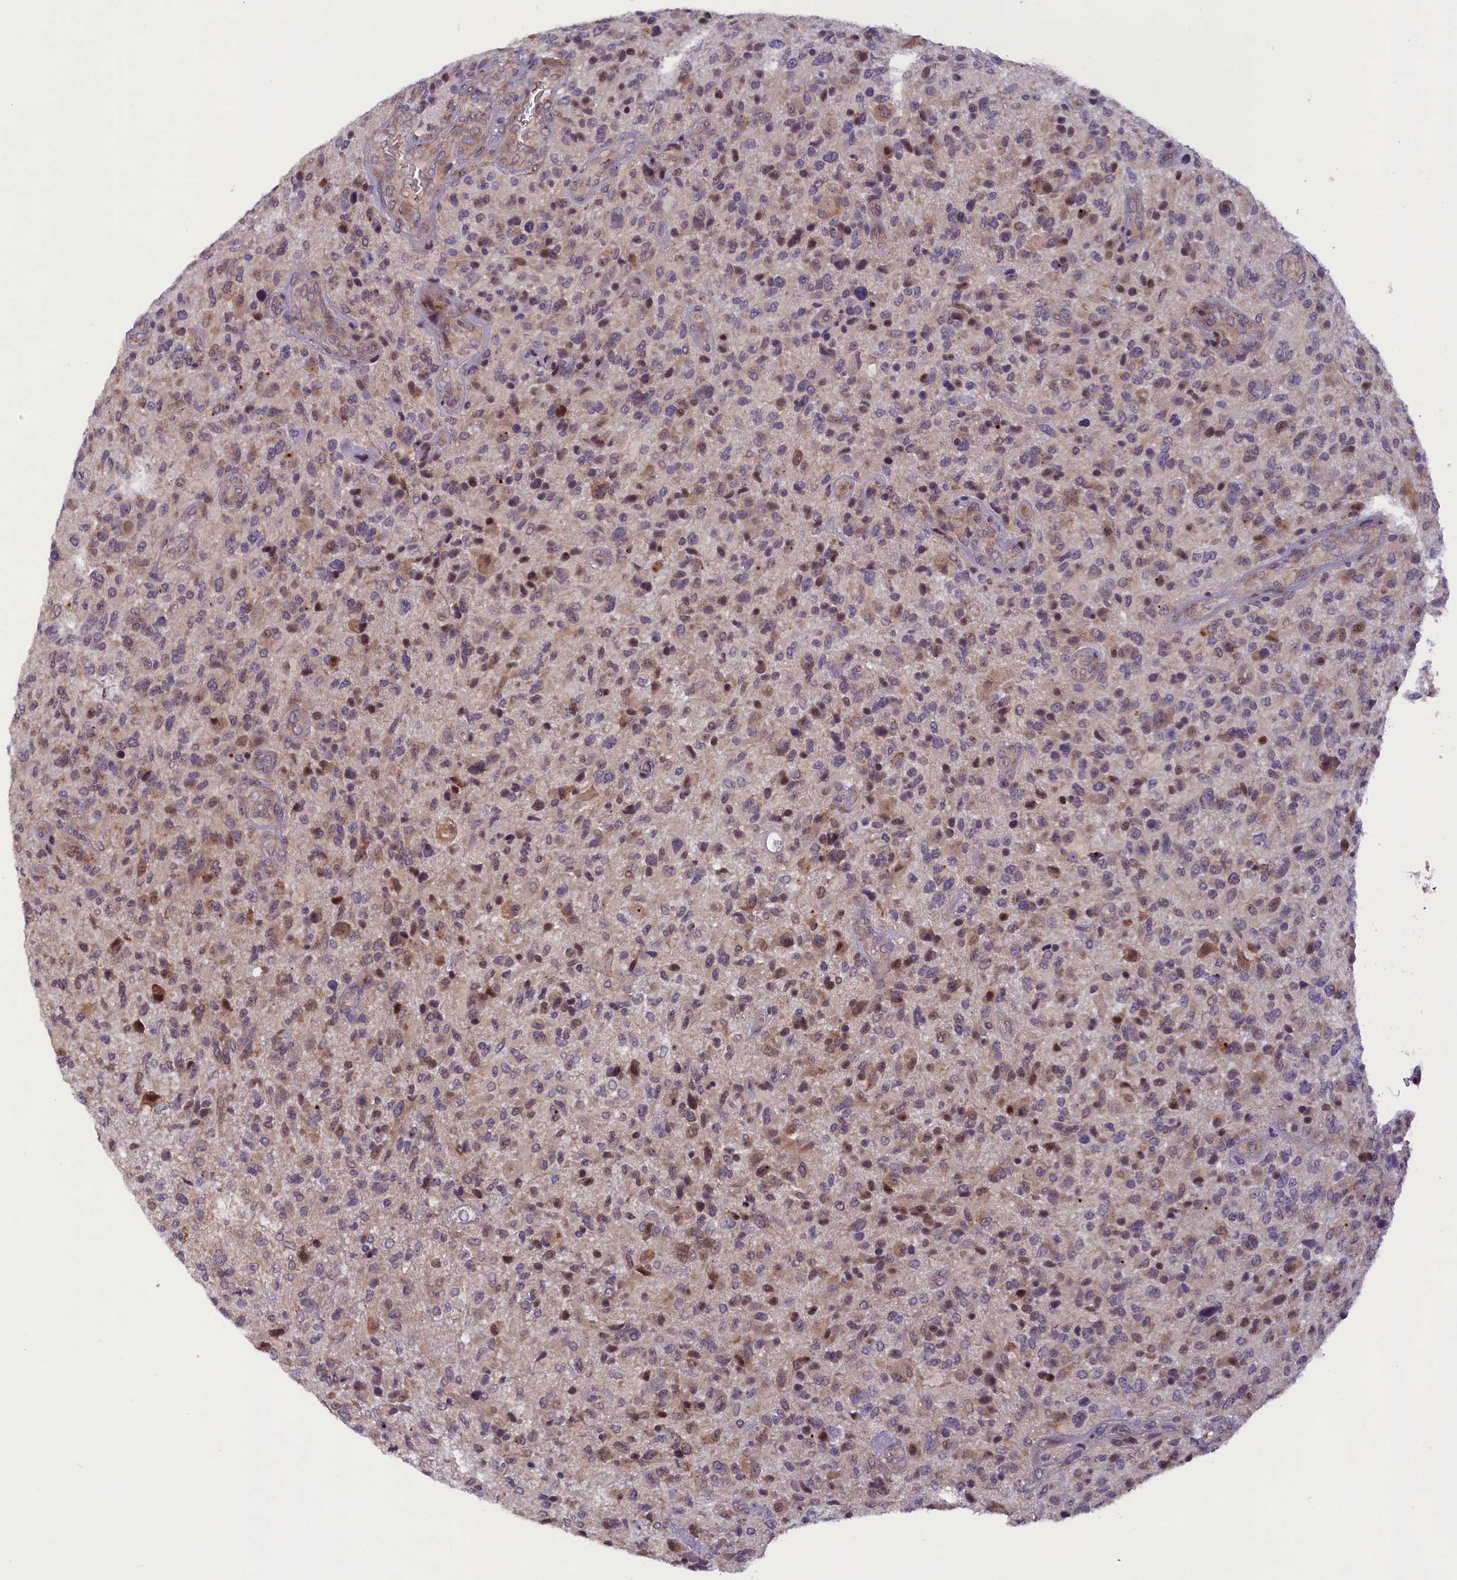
{"staining": {"intensity": "moderate", "quantity": "<25%", "location": "cytoplasmic/membranous,nuclear"}, "tissue": "glioma", "cell_type": "Tumor cells", "image_type": "cancer", "snomed": [{"axis": "morphology", "description": "Glioma, malignant, High grade"}, {"axis": "topography", "description": "Brain"}], "caption": "Protein expression analysis of glioma exhibits moderate cytoplasmic/membranous and nuclear staining in about <25% of tumor cells.", "gene": "CCDC9B", "patient": {"sex": "male", "age": 47}}